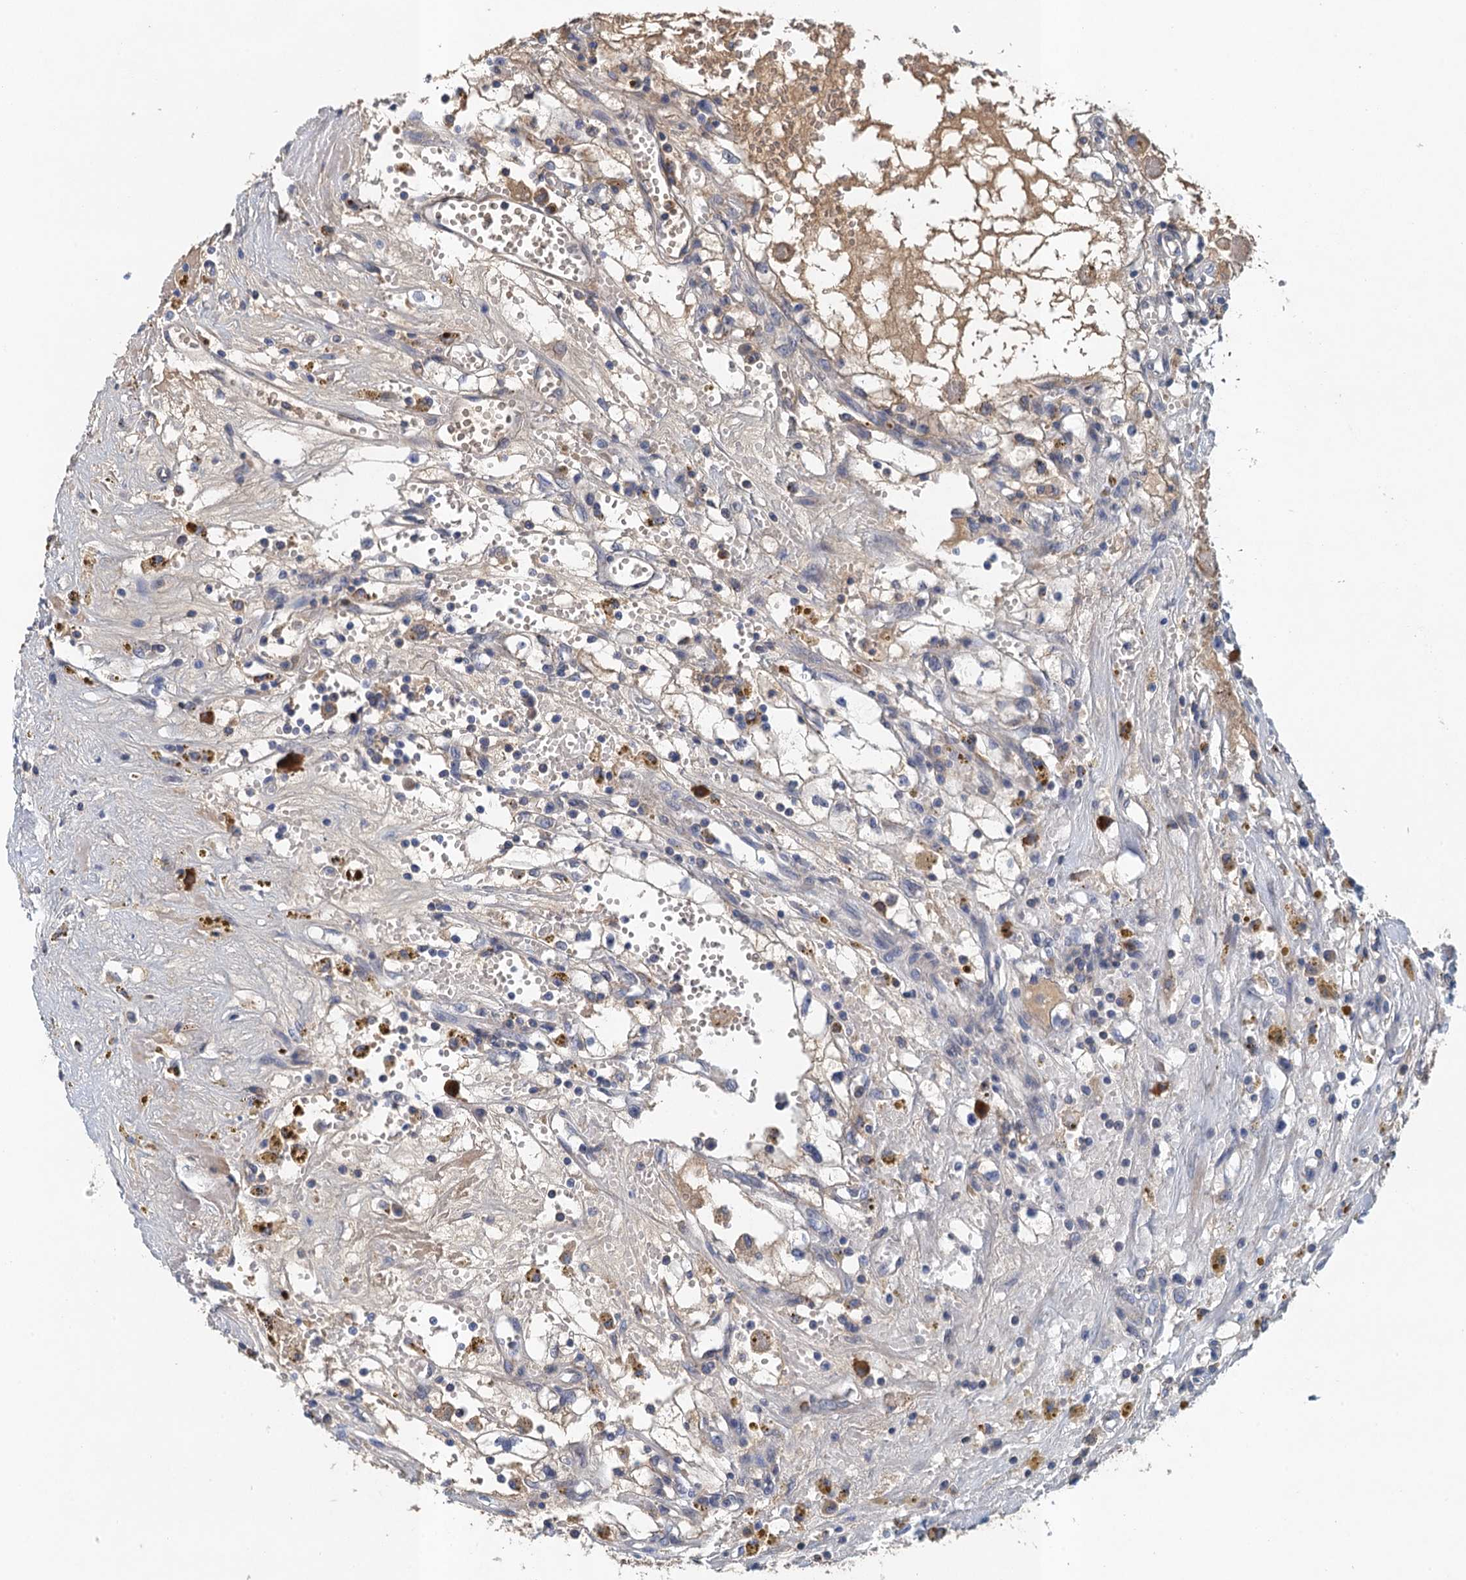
{"staining": {"intensity": "negative", "quantity": "none", "location": "none"}, "tissue": "renal cancer", "cell_type": "Tumor cells", "image_type": "cancer", "snomed": [{"axis": "morphology", "description": "Adenocarcinoma, NOS"}, {"axis": "topography", "description": "Kidney"}], "caption": "Immunohistochemistry of human adenocarcinoma (renal) demonstrates no staining in tumor cells.", "gene": "TPCN1", "patient": {"sex": "male", "age": 56}}